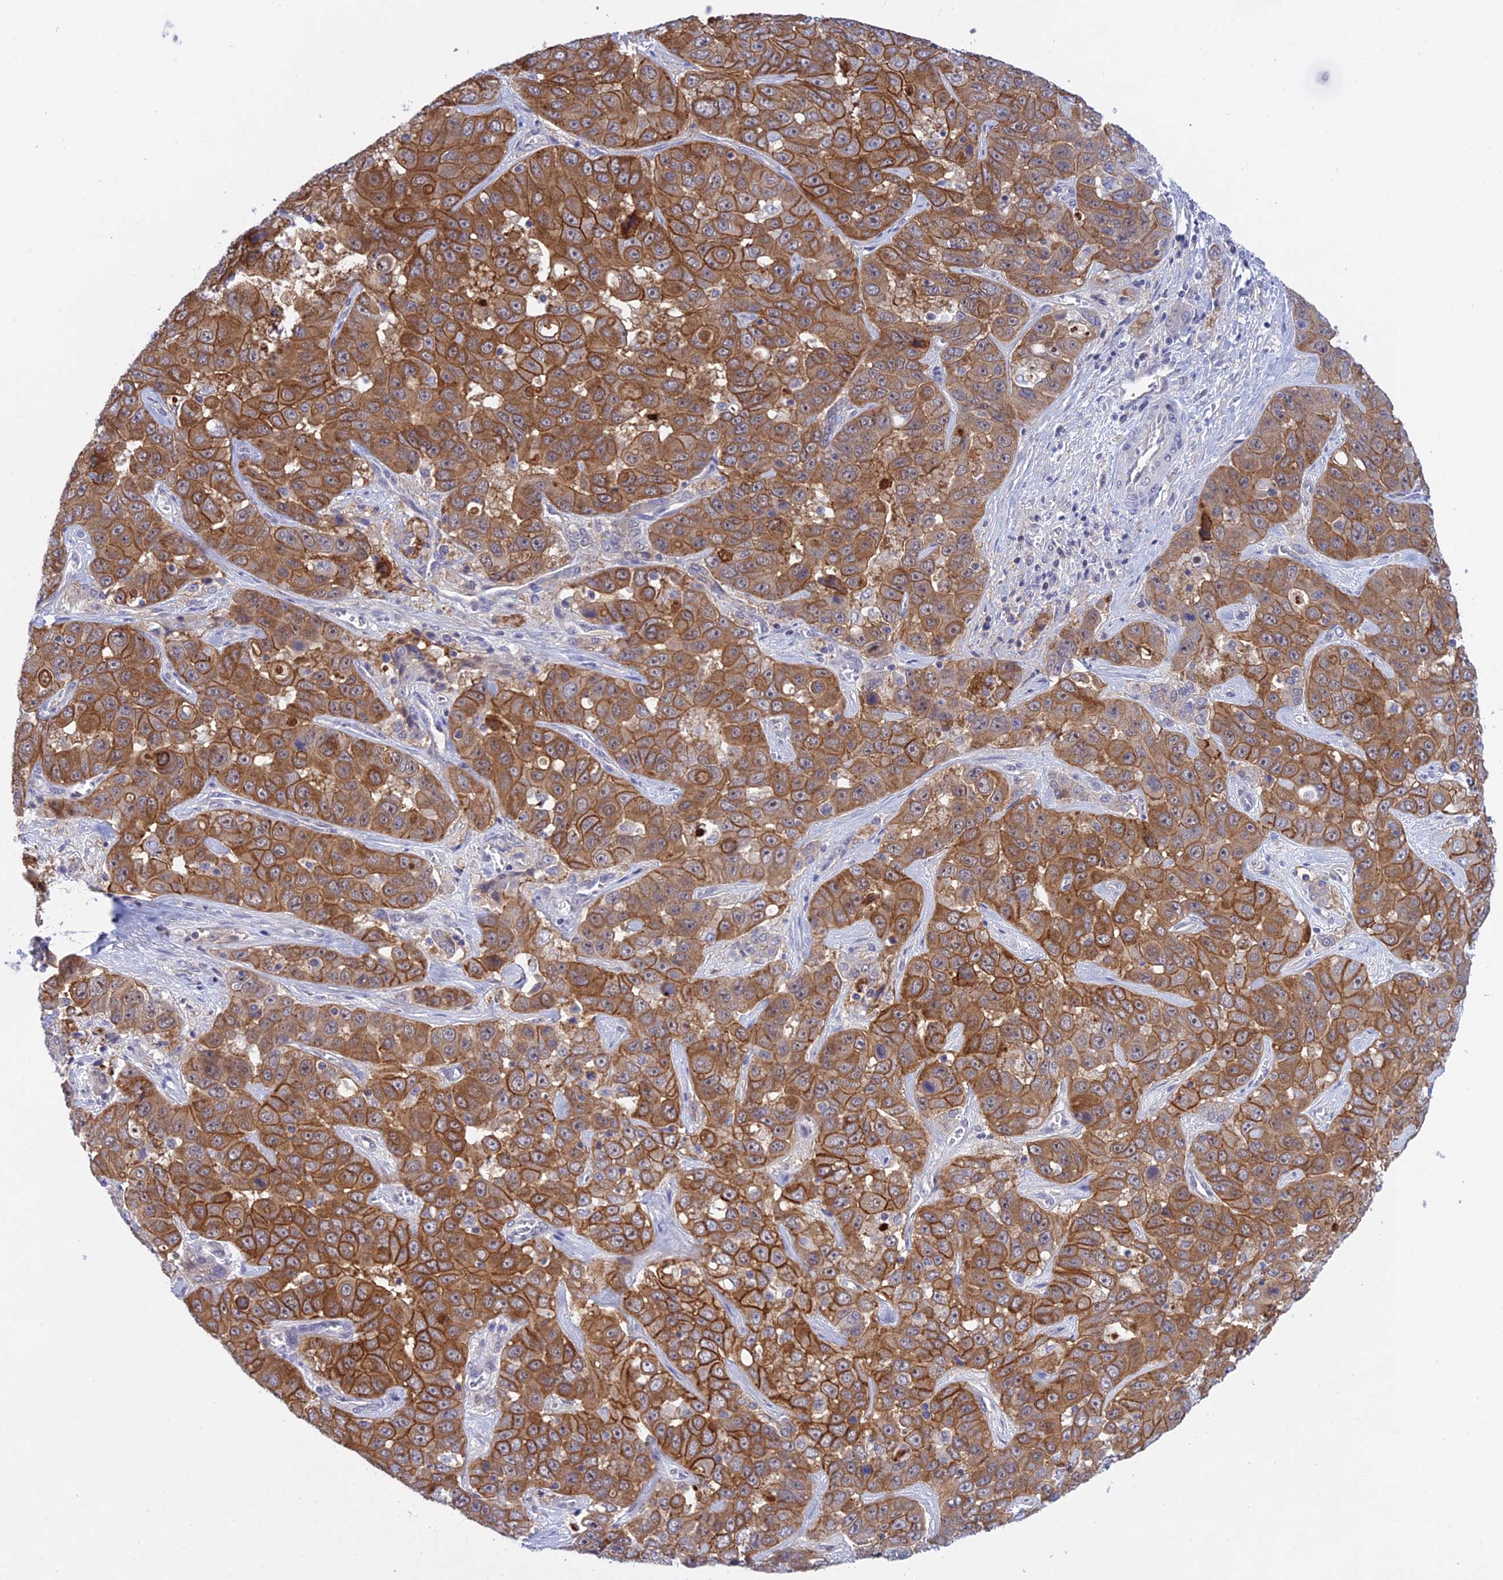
{"staining": {"intensity": "strong", "quantity": ">75%", "location": "cytoplasmic/membranous"}, "tissue": "liver cancer", "cell_type": "Tumor cells", "image_type": "cancer", "snomed": [{"axis": "morphology", "description": "Cholangiocarcinoma"}, {"axis": "topography", "description": "Liver"}], "caption": "Strong cytoplasmic/membranous expression is seen in about >75% of tumor cells in cholangiocarcinoma (liver).", "gene": "TCEA1", "patient": {"sex": "female", "age": 52}}